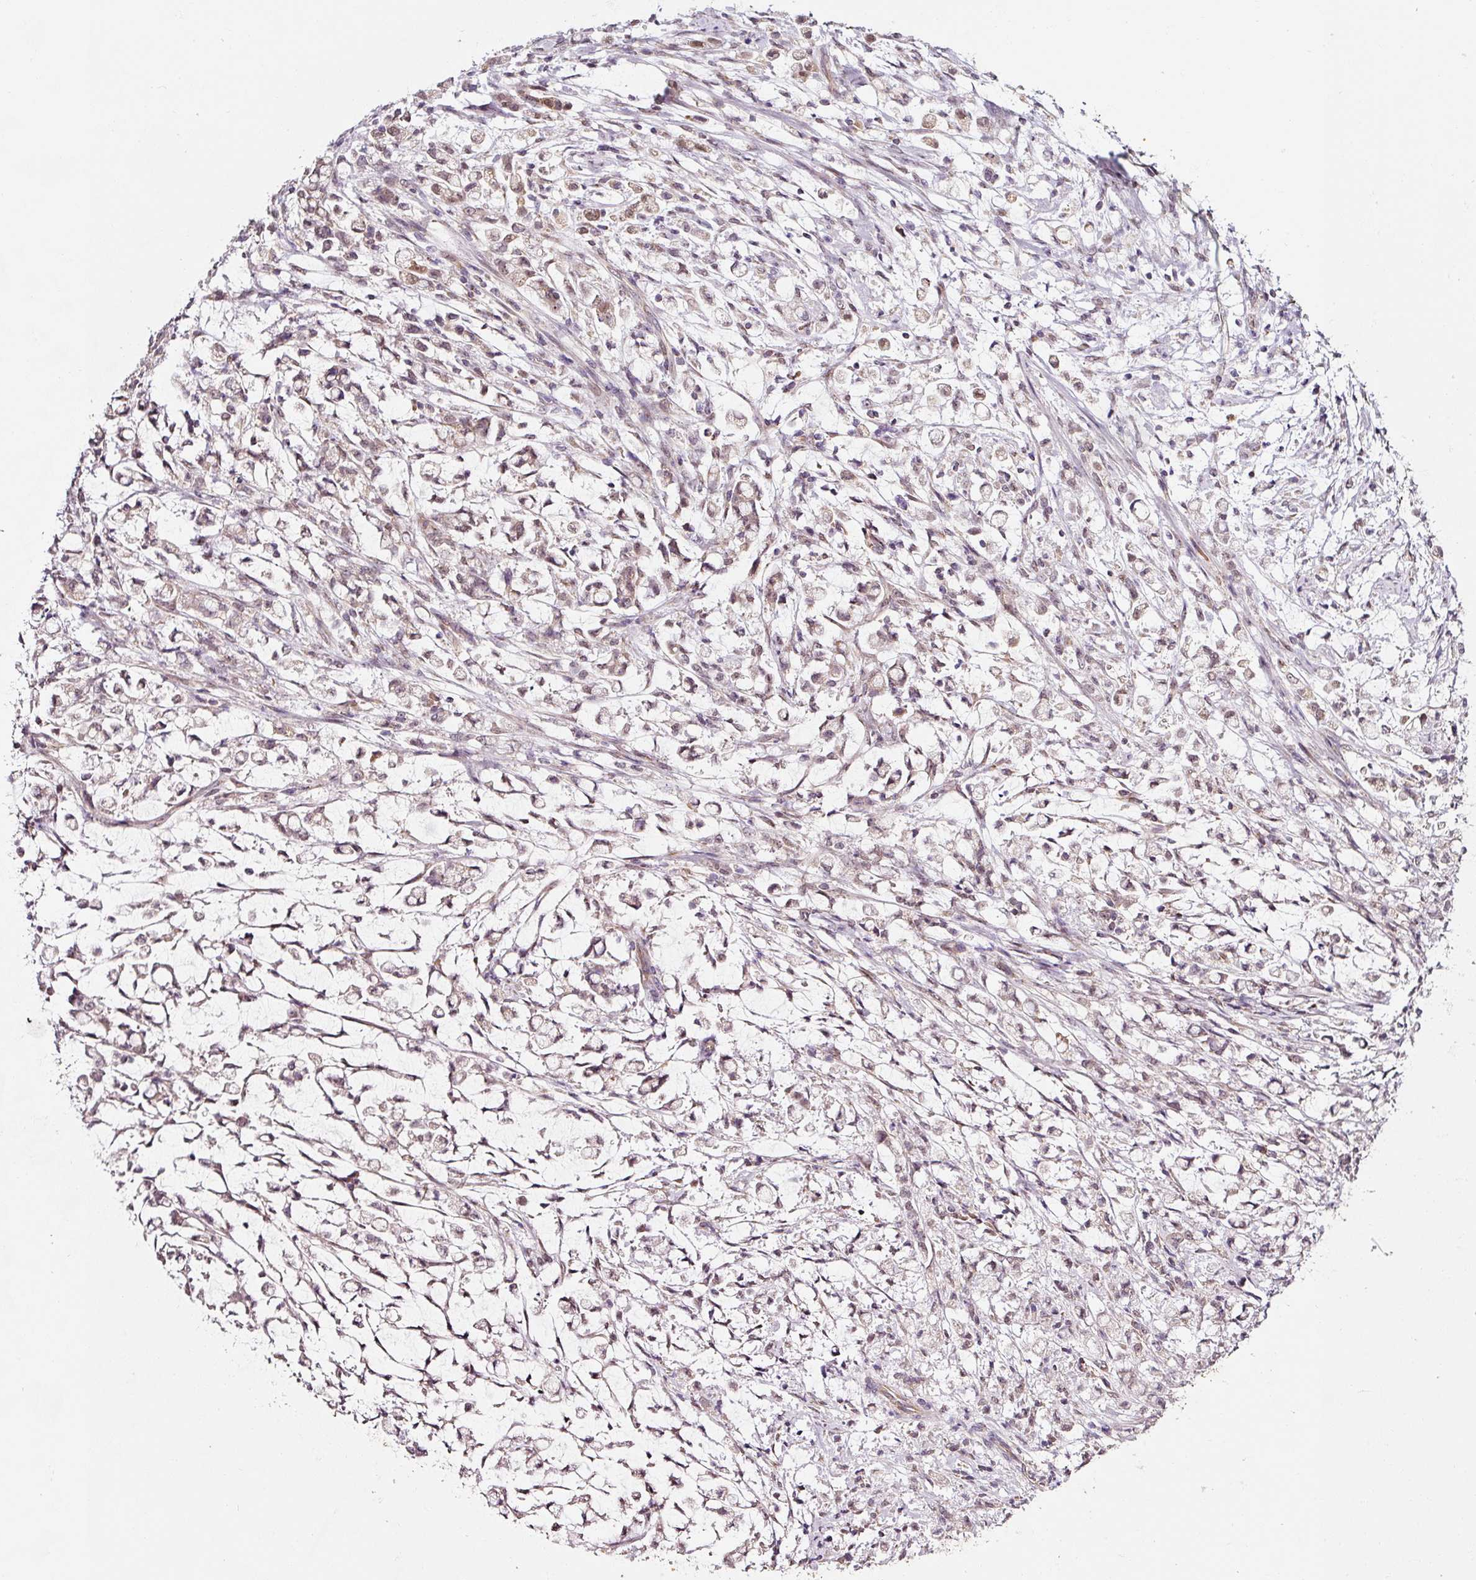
{"staining": {"intensity": "weak", "quantity": "<25%", "location": "cytoplasmic/membranous,nuclear"}, "tissue": "stomach cancer", "cell_type": "Tumor cells", "image_type": "cancer", "snomed": [{"axis": "morphology", "description": "Adenocarcinoma, NOS"}, {"axis": "topography", "description": "Stomach"}], "caption": "This is an immunohistochemistry micrograph of stomach cancer (adenocarcinoma). There is no expression in tumor cells.", "gene": "ZNF460", "patient": {"sex": "female", "age": 60}}